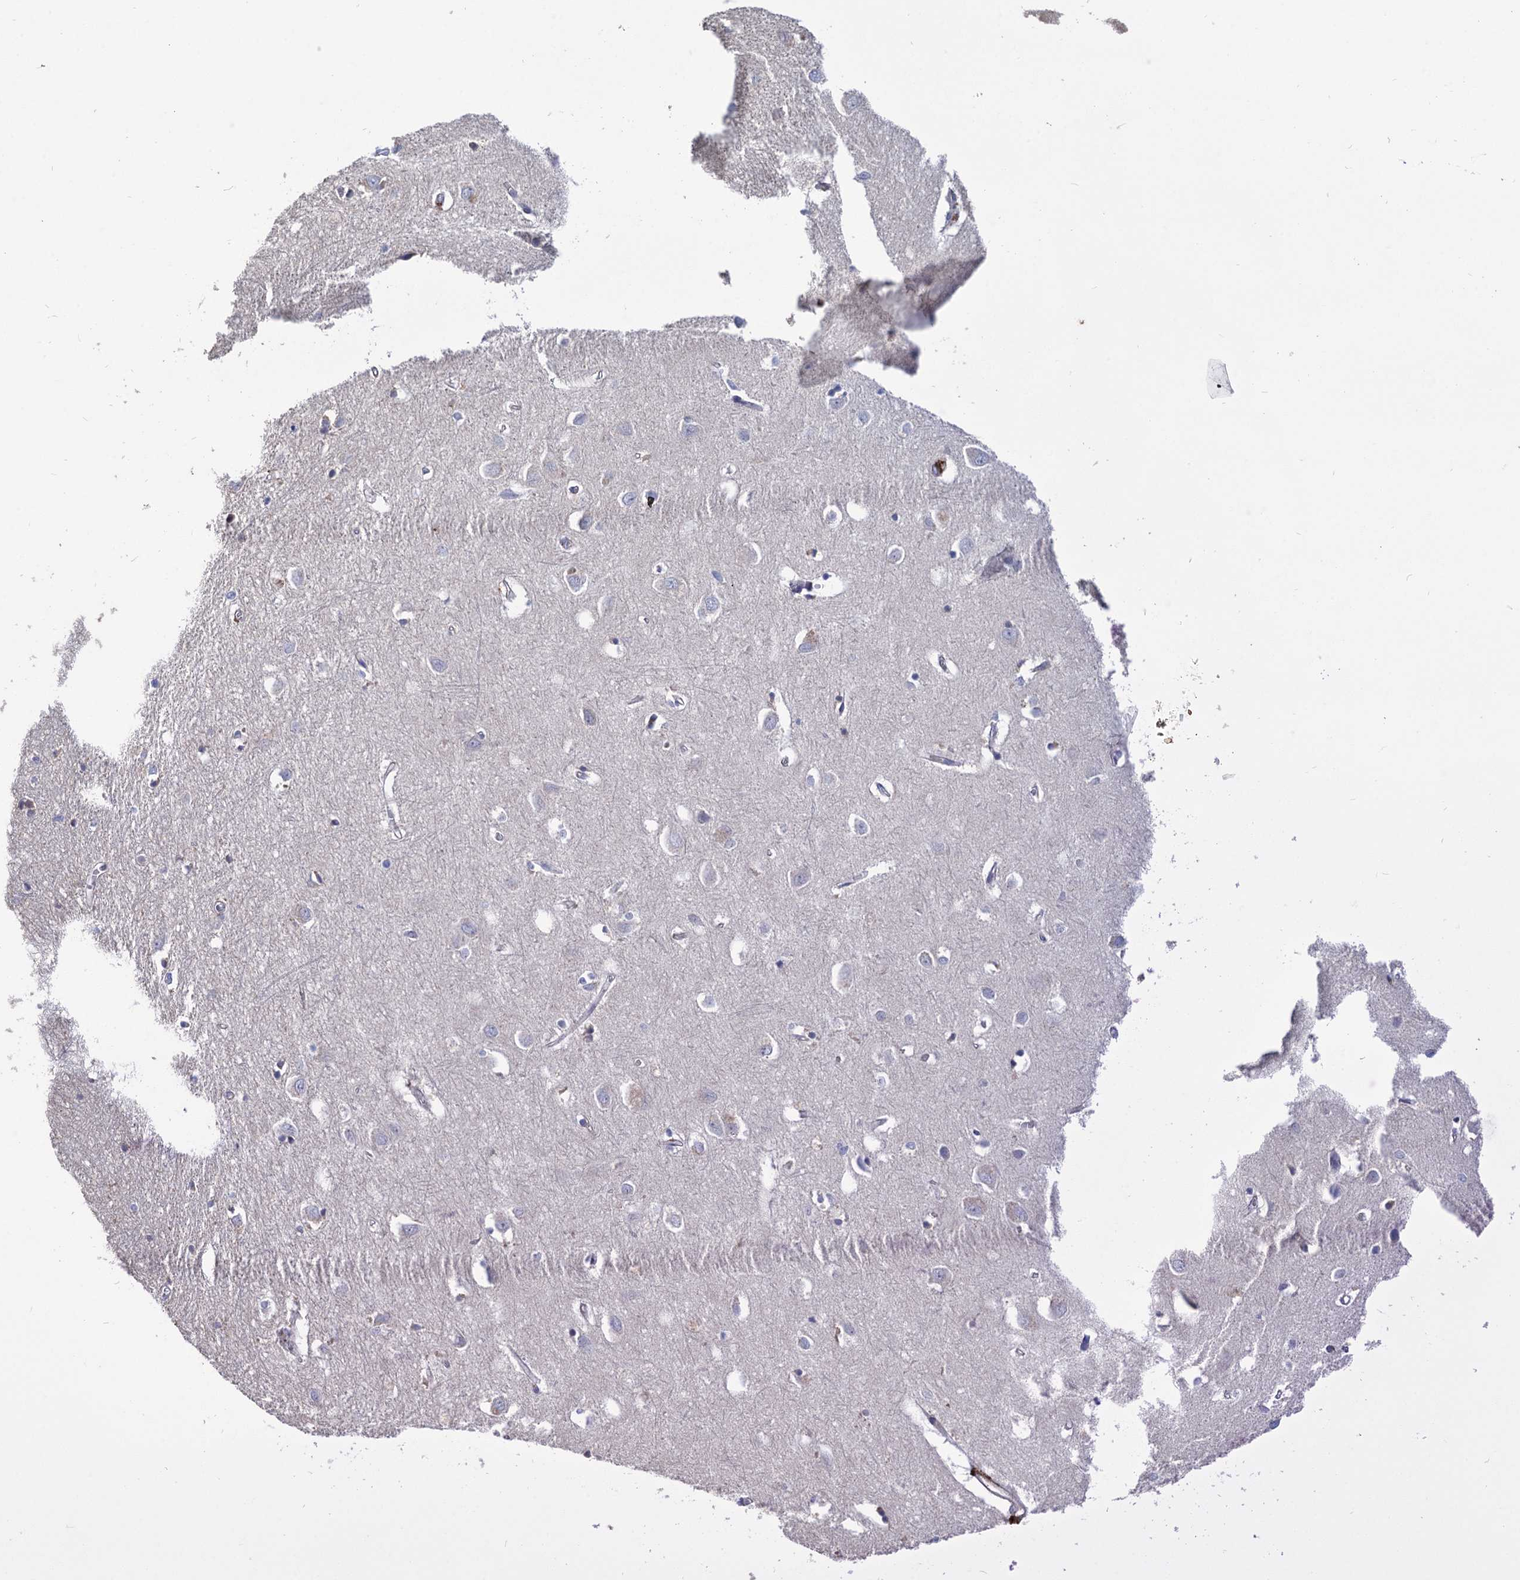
{"staining": {"intensity": "negative", "quantity": "none", "location": "none"}, "tissue": "cerebral cortex", "cell_type": "Endothelial cells", "image_type": "normal", "snomed": [{"axis": "morphology", "description": "Normal tissue, NOS"}, {"axis": "topography", "description": "Cerebral cortex"}], "caption": "A high-resolution micrograph shows immunohistochemistry staining of unremarkable cerebral cortex, which displays no significant staining in endothelial cells.", "gene": "NUDCD2", "patient": {"sex": "female", "age": 64}}